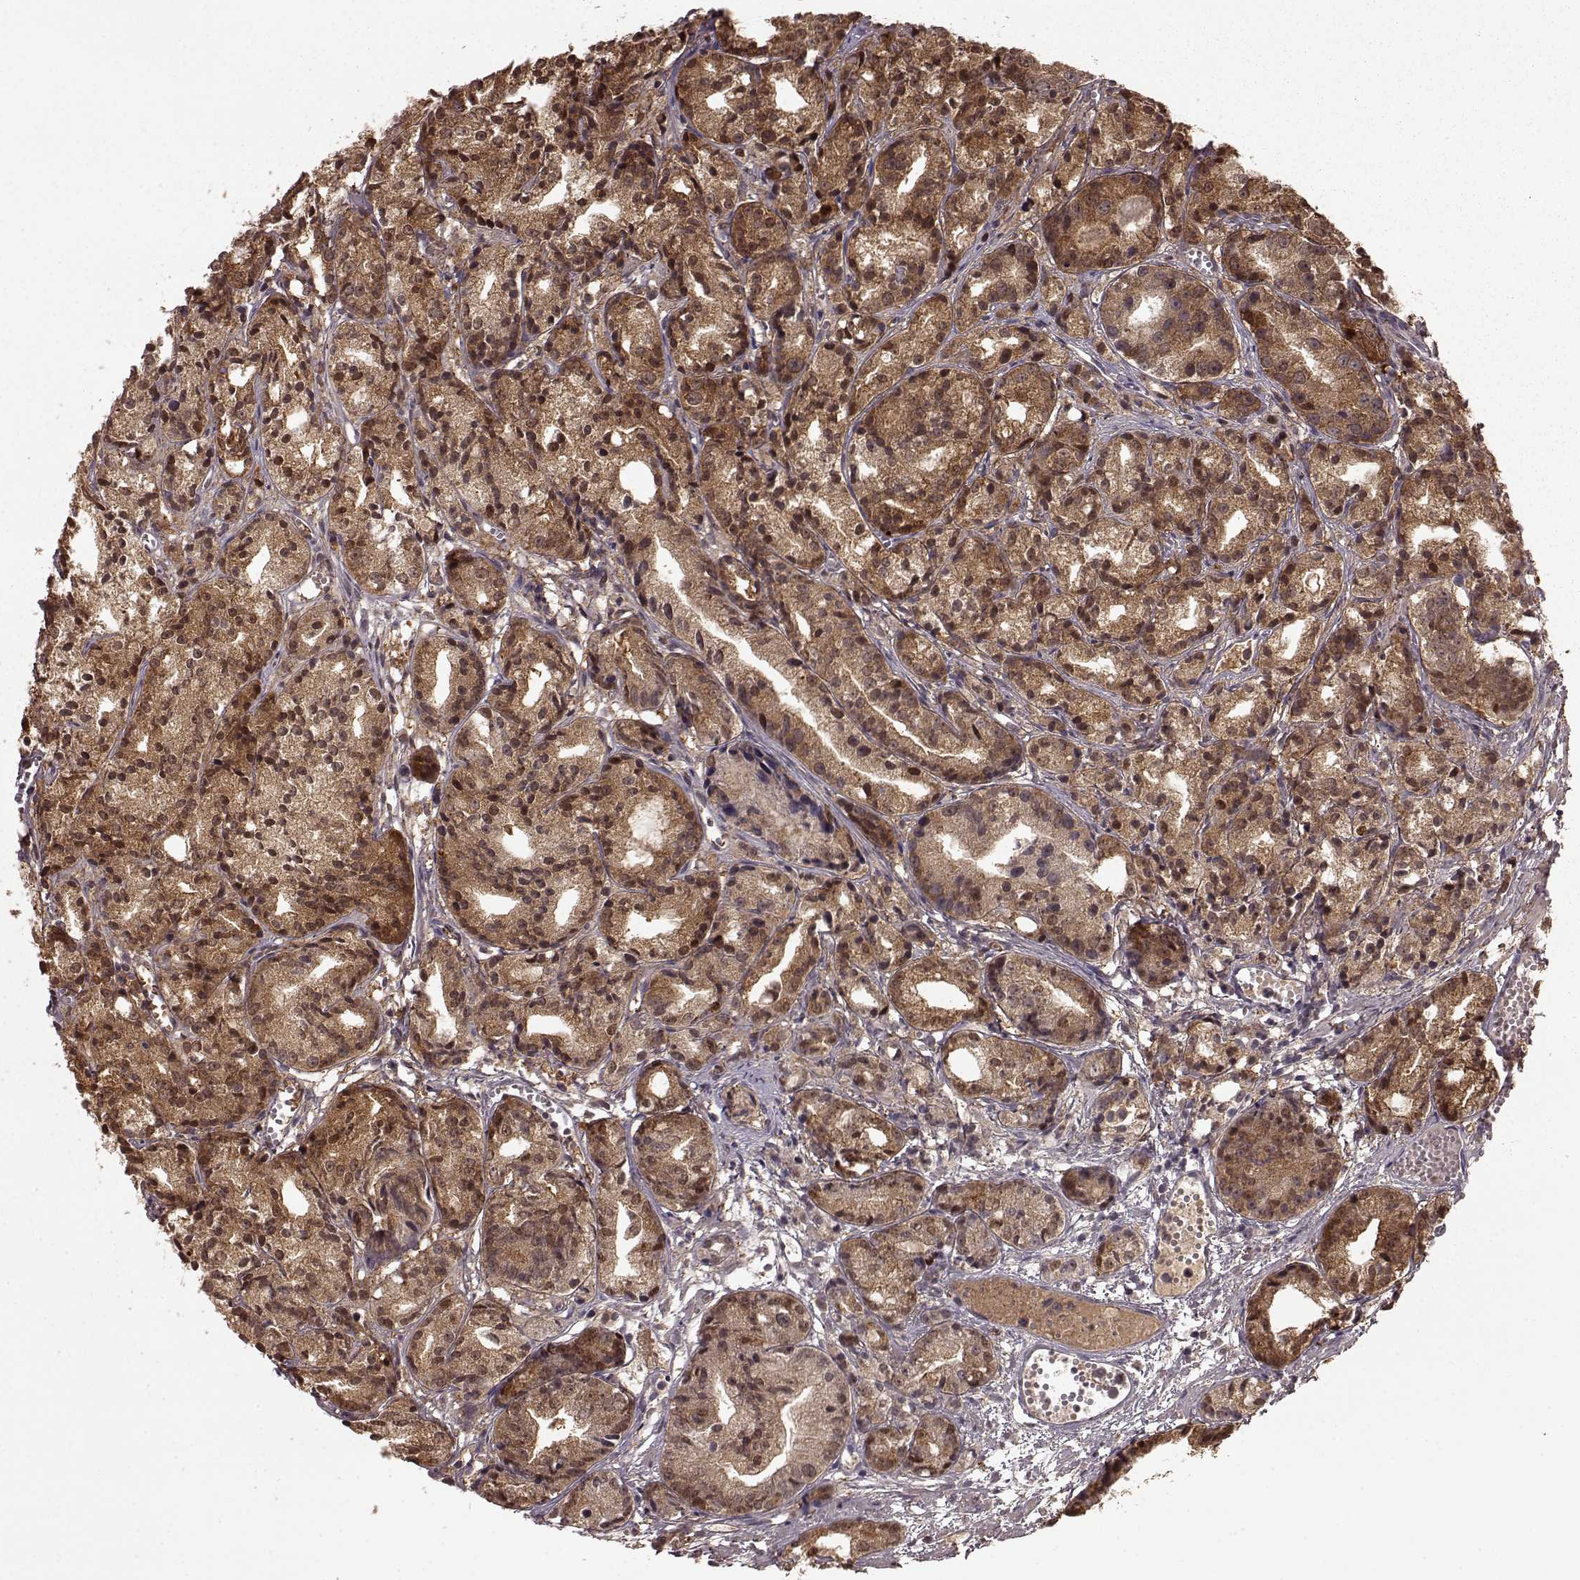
{"staining": {"intensity": "moderate", "quantity": "25%-75%", "location": "cytoplasmic/membranous"}, "tissue": "prostate cancer", "cell_type": "Tumor cells", "image_type": "cancer", "snomed": [{"axis": "morphology", "description": "Adenocarcinoma, Medium grade"}, {"axis": "topography", "description": "Prostate"}], "caption": "IHC staining of prostate adenocarcinoma (medium-grade), which demonstrates medium levels of moderate cytoplasmic/membranous positivity in approximately 25%-75% of tumor cells indicating moderate cytoplasmic/membranous protein expression. The staining was performed using DAB (brown) for protein detection and nuclei were counterstained in hematoxylin (blue).", "gene": "GSS", "patient": {"sex": "male", "age": 74}}